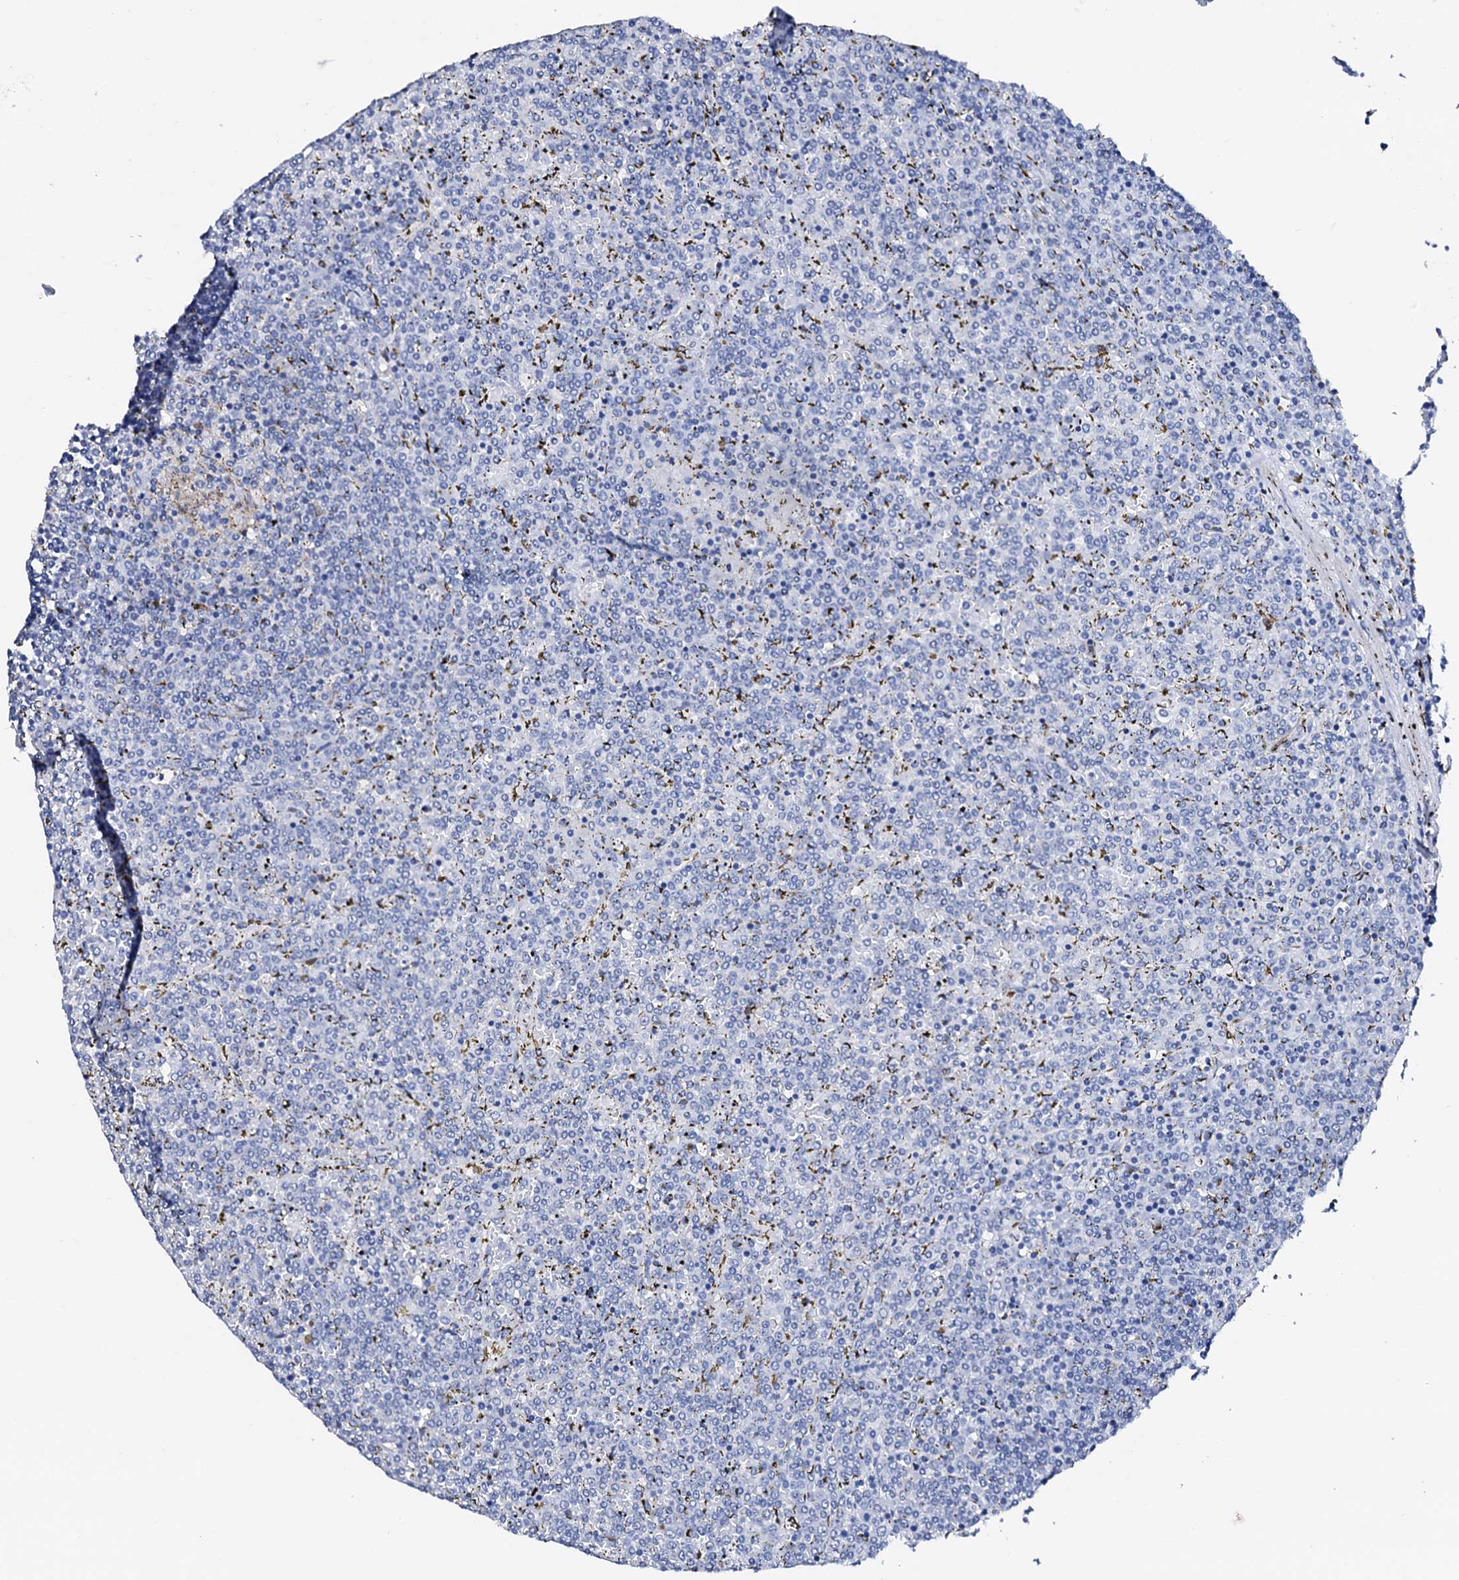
{"staining": {"intensity": "negative", "quantity": "none", "location": "none"}, "tissue": "lymphoma", "cell_type": "Tumor cells", "image_type": "cancer", "snomed": [{"axis": "morphology", "description": "Malignant lymphoma, non-Hodgkin's type, Low grade"}, {"axis": "topography", "description": "Spleen"}], "caption": "This is an immunohistochemistry (IHC) image of lymphoma. There is no expression in tumor cells.", "gene": "NRIP2", "patient": {"sex": "female", "age": 19}}